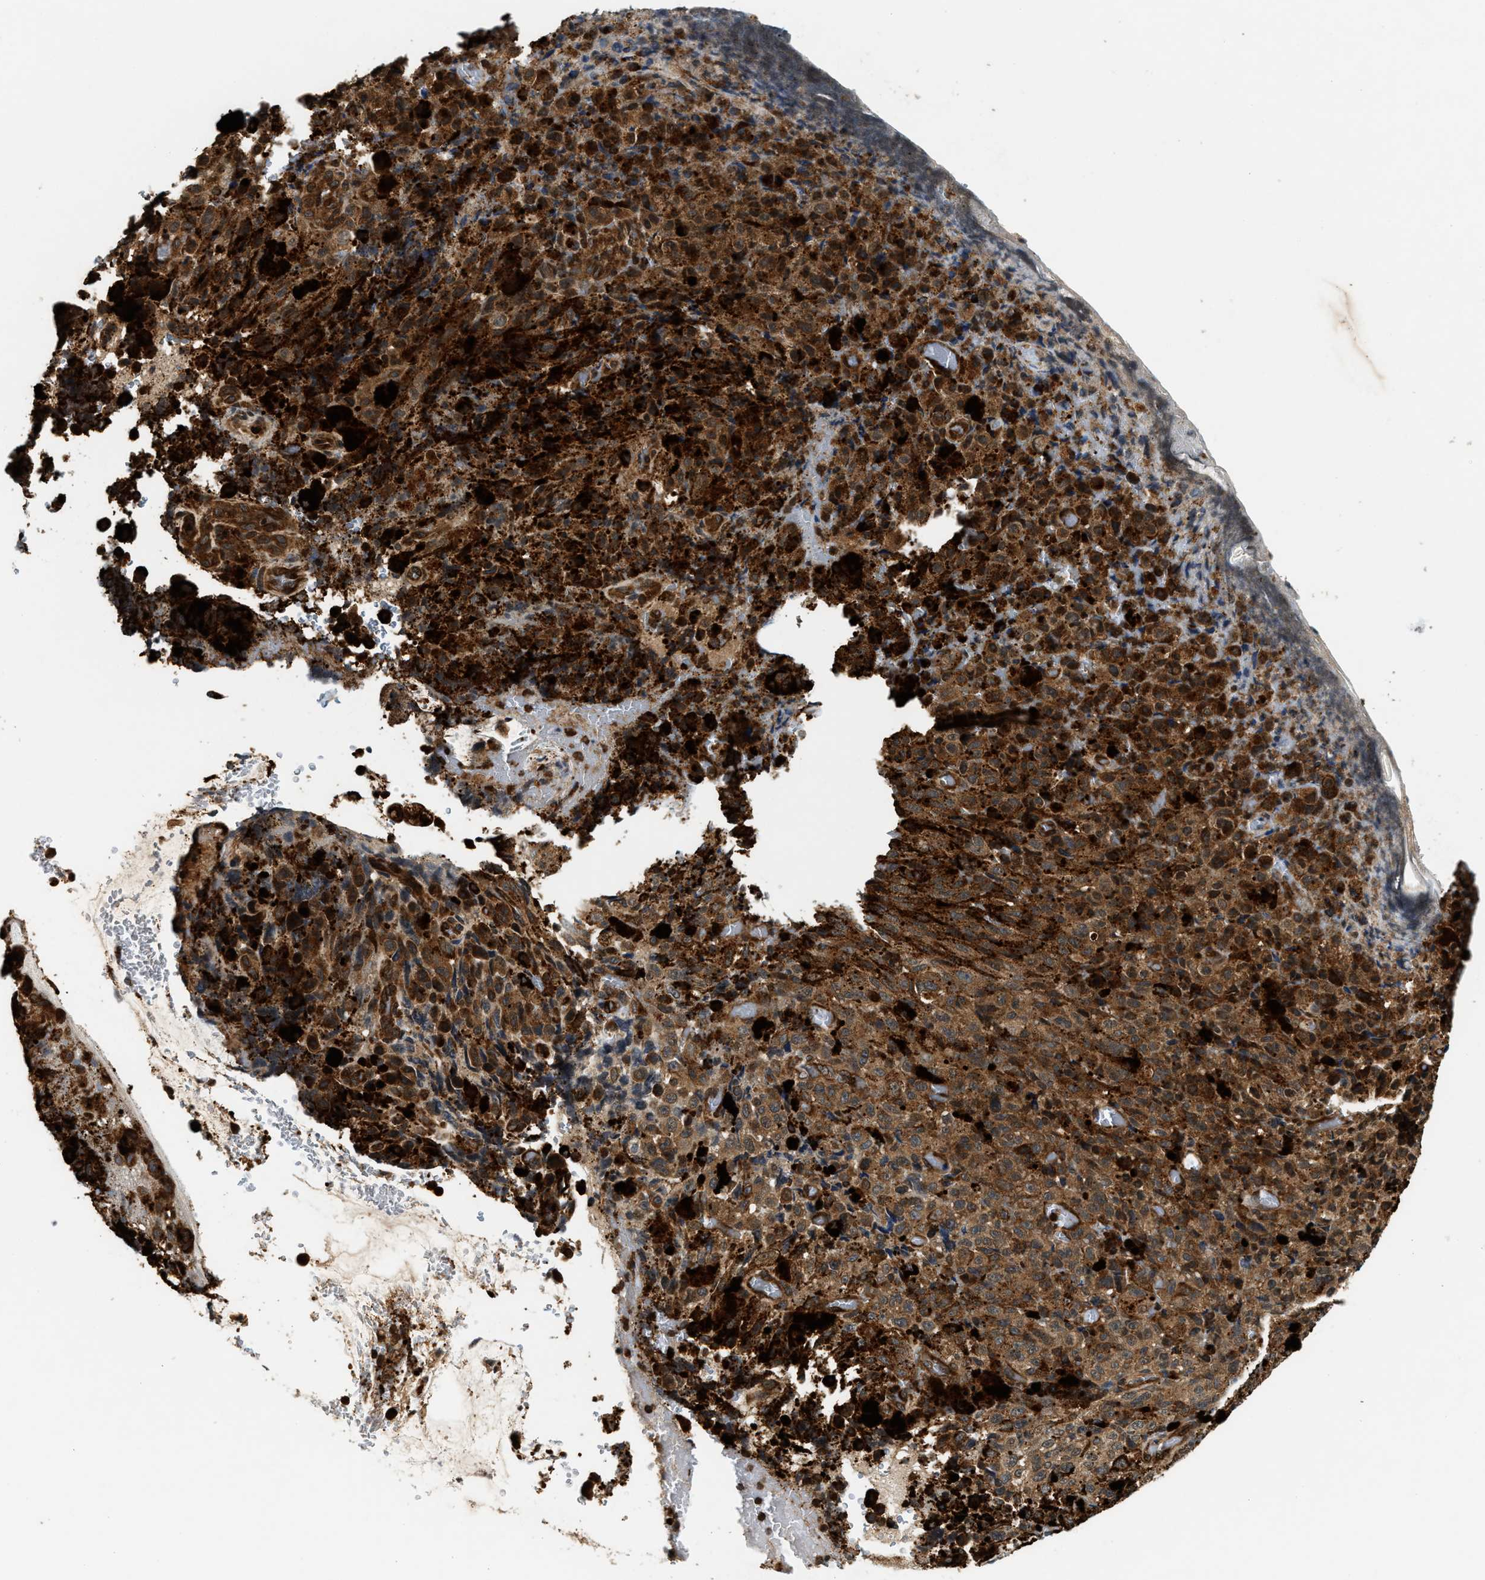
{"staining": {"intensity": "moderate", "quantity": ">75%", "location": "cytoplasmic/membranous"}, "tissue": "melanoma", "cell_type": "Tumor cells", "image_type": "cancer", "snomed": [{"axis": "morphology", "description": "Malignant melanoma, NOS"}, {"axis": "topography", "description": "Rectum"}], "caption": "Immunohistochemistry (IHC) of malignant melanoma demonstrates medium levels of moderate cytoplasmic/membranous expression in approximately >75% of tumor cells.", "gene": "SAMD9", "patient": {"sex": "female", "age": 81}}